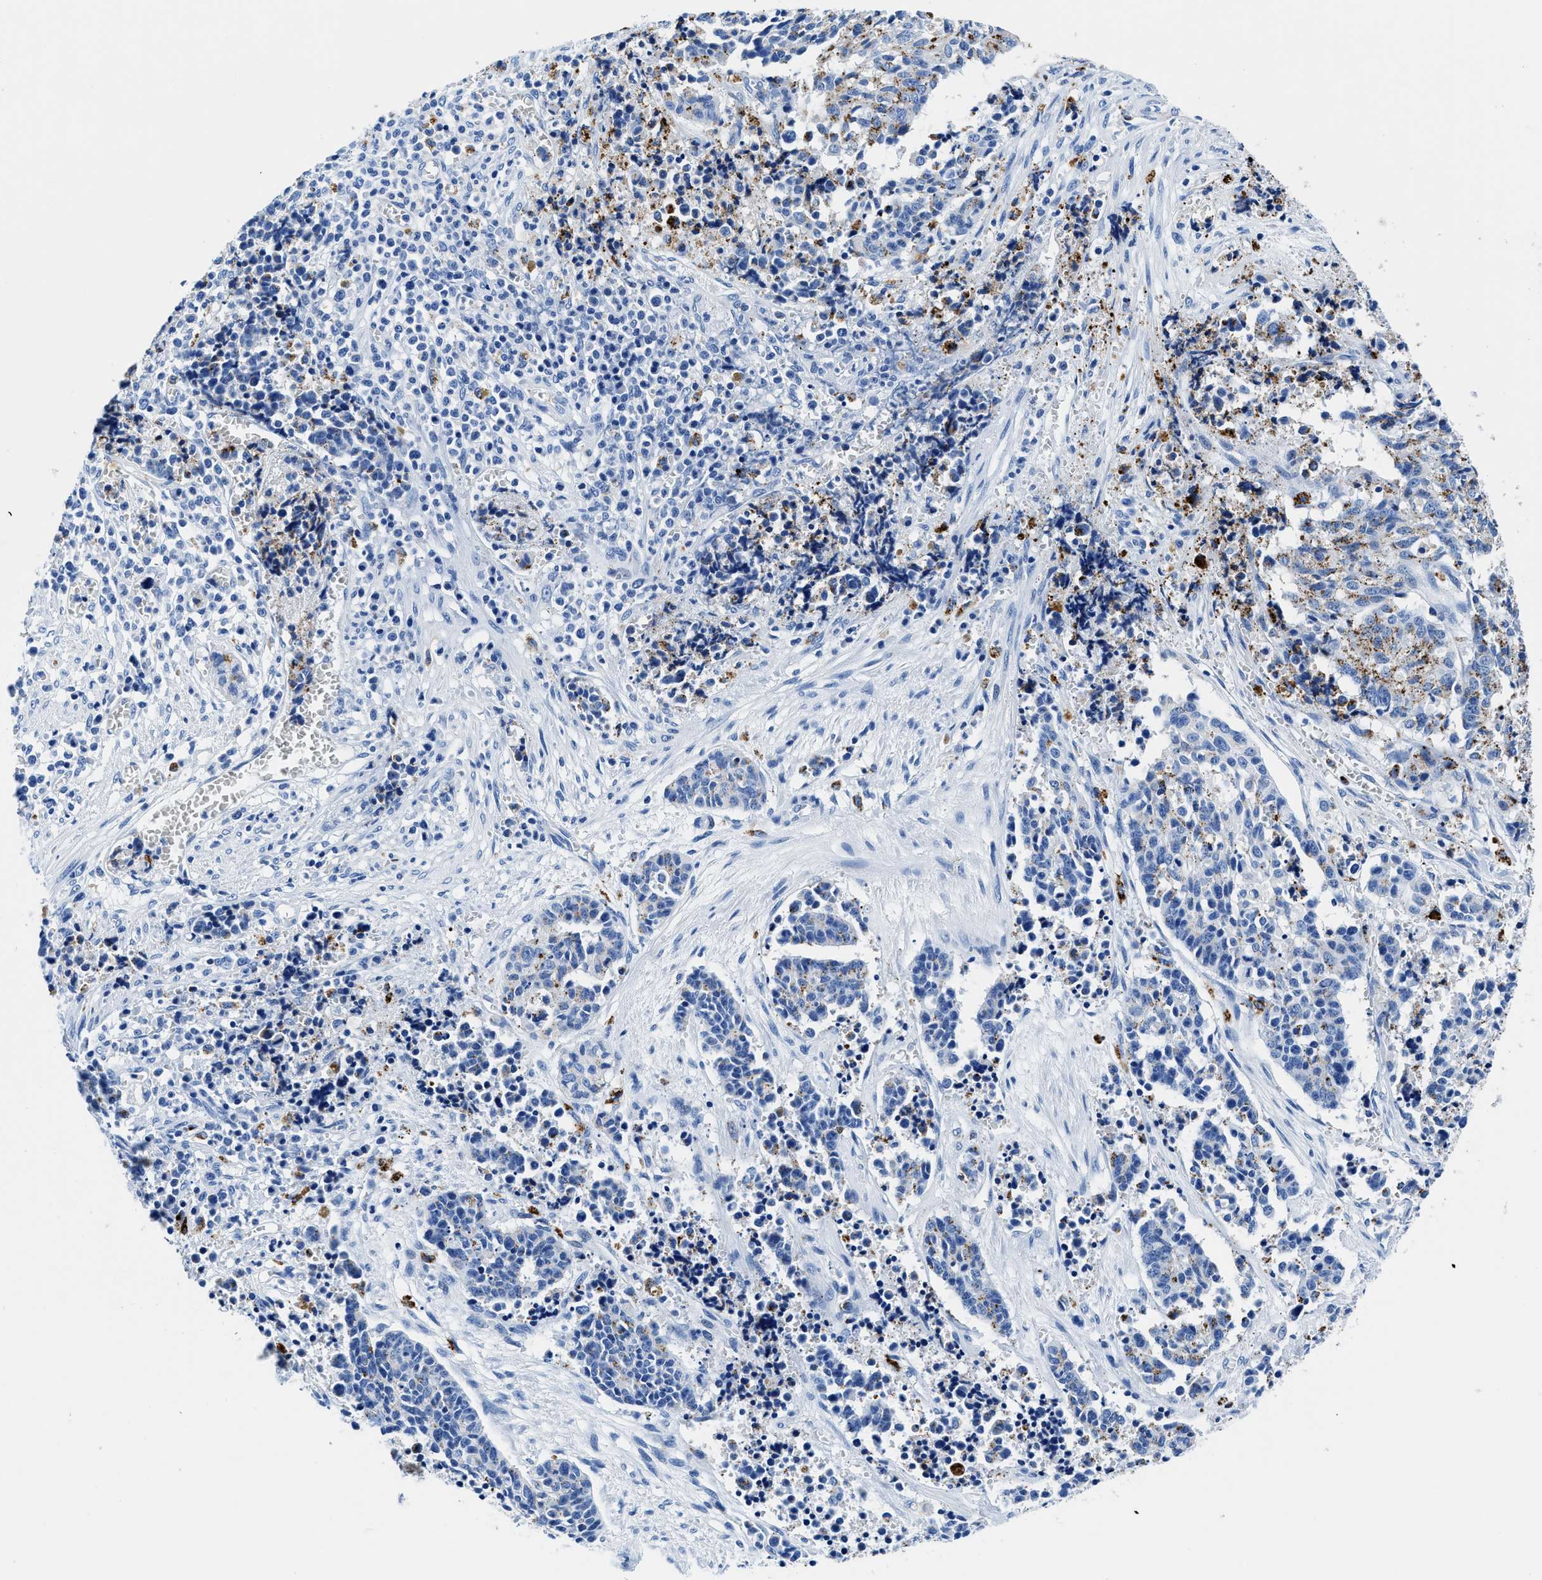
{"staining": {"intensity": "moderate", "quantity": "<25%", "location": "cytoplasmic/membranous"}, "tissue": "cervical cancer", "cell_type": "Tumor cells", "image_type": "cancer", "snomed": [{"axis": "morphology", "description": "Squamous cell carcinoma, NOS"}, {"axis": "topography", "description": "Cervix"}], "caption": "Brown immunohistochemical staining in human cervical cancer demonstrates moderate cytoplasmic/membranous staining in about <25% of tumor cells.", "gene": "OR14K1", "patient": {"sex": "female", "age": 35}}